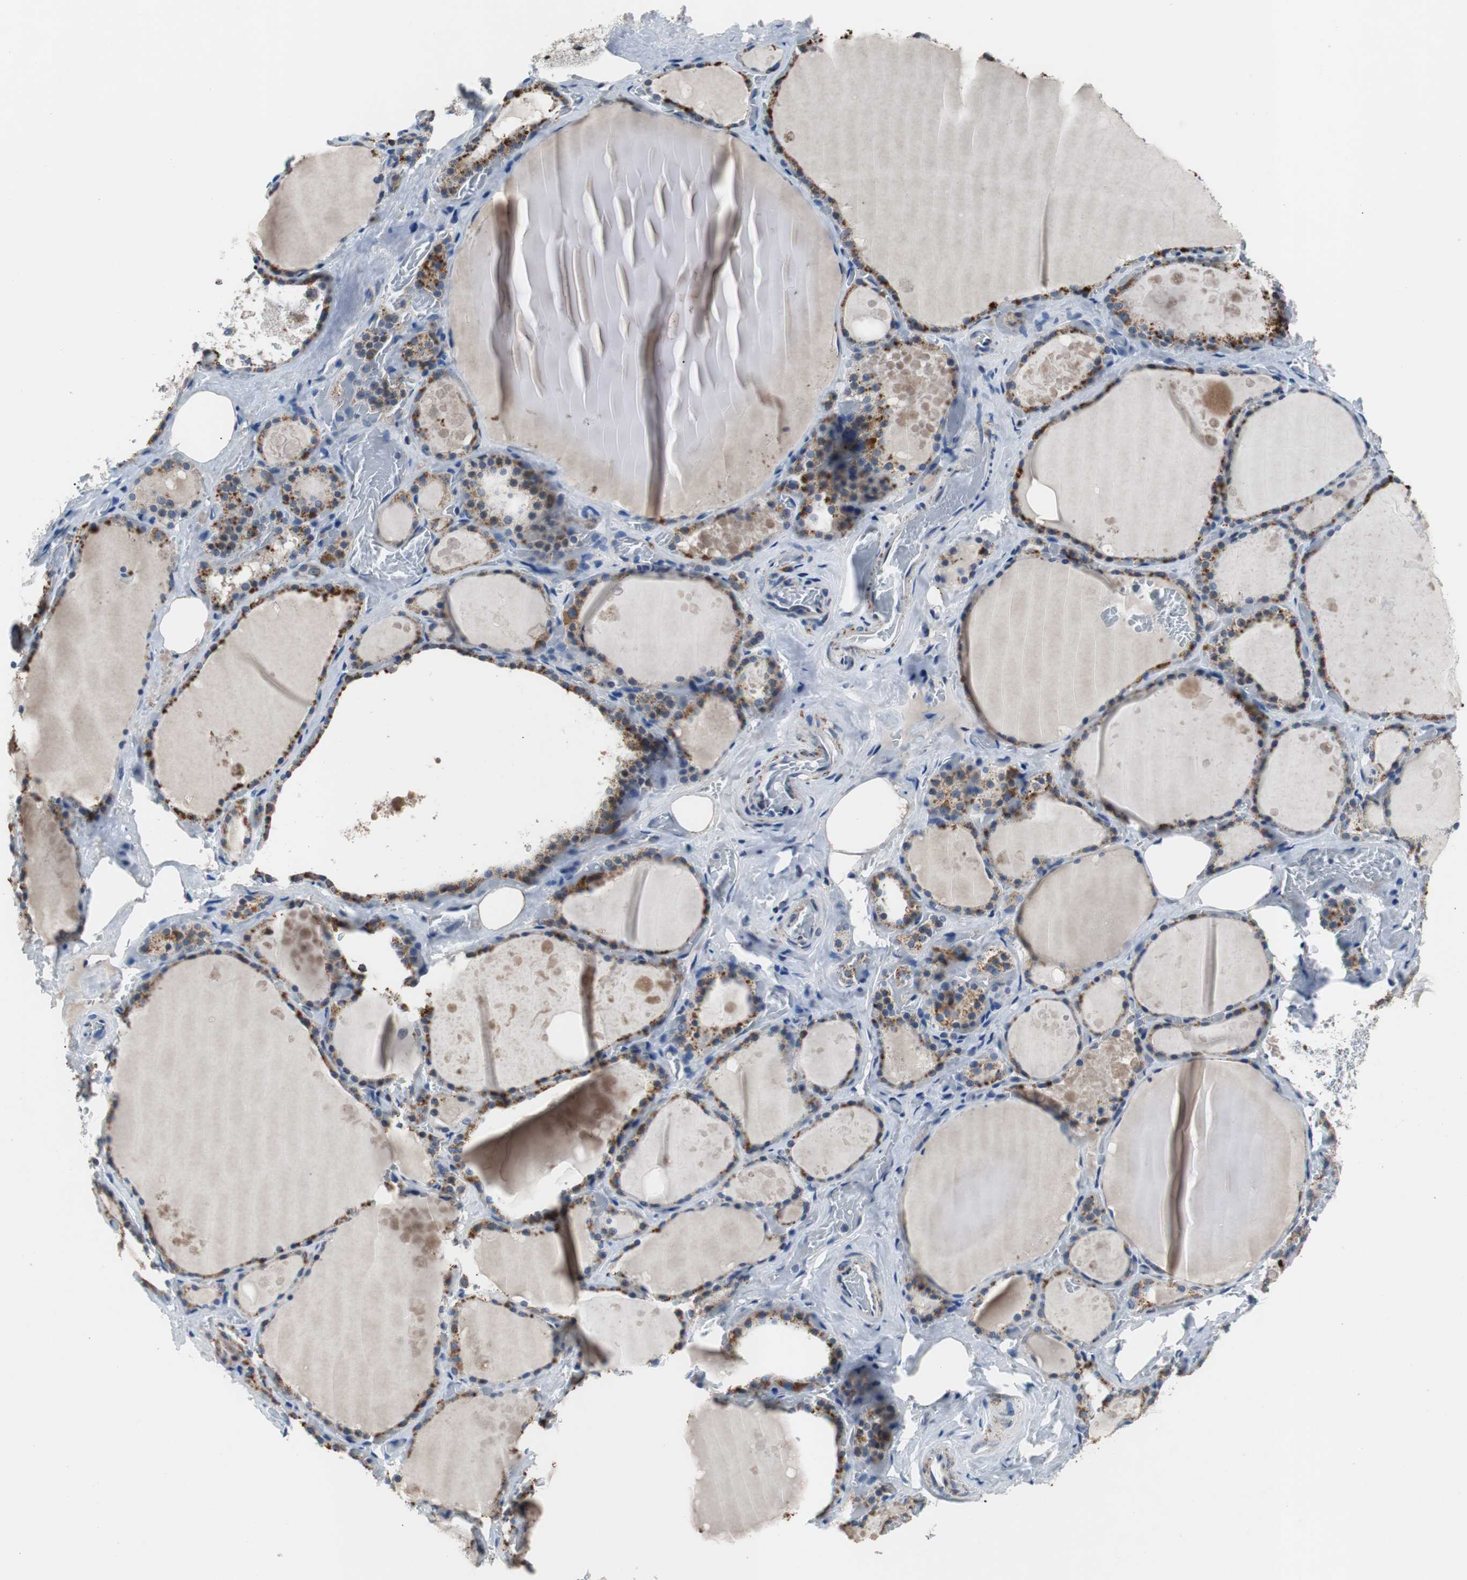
{"staining": {"intensity": "strong", "quantity": ">75%", "location": "cytoplasmic/membranous"}, "tissue": "thyroid gland", "cell_type": "Glandular cells", "image_type": "normal", "snomed": [{"axis": "morphology", "description": "Normal tissue, NOS"}, {"axis": "topography", "description": "Thyroid gland"}], "caption": "Brown immunohistochemical staining in unremarkable thyroid gland reveals strong cytoplasmic/membranous staining in about >75% of glandular cells. The staining is performed using DAB (3,3'-diaminobenzidine) brown chromogen to label protein expression. The nuclei are counter-stained blue using hematoxylin.", "gene": "PITRM1", "patient": {"sex": "male", "age": 61}}